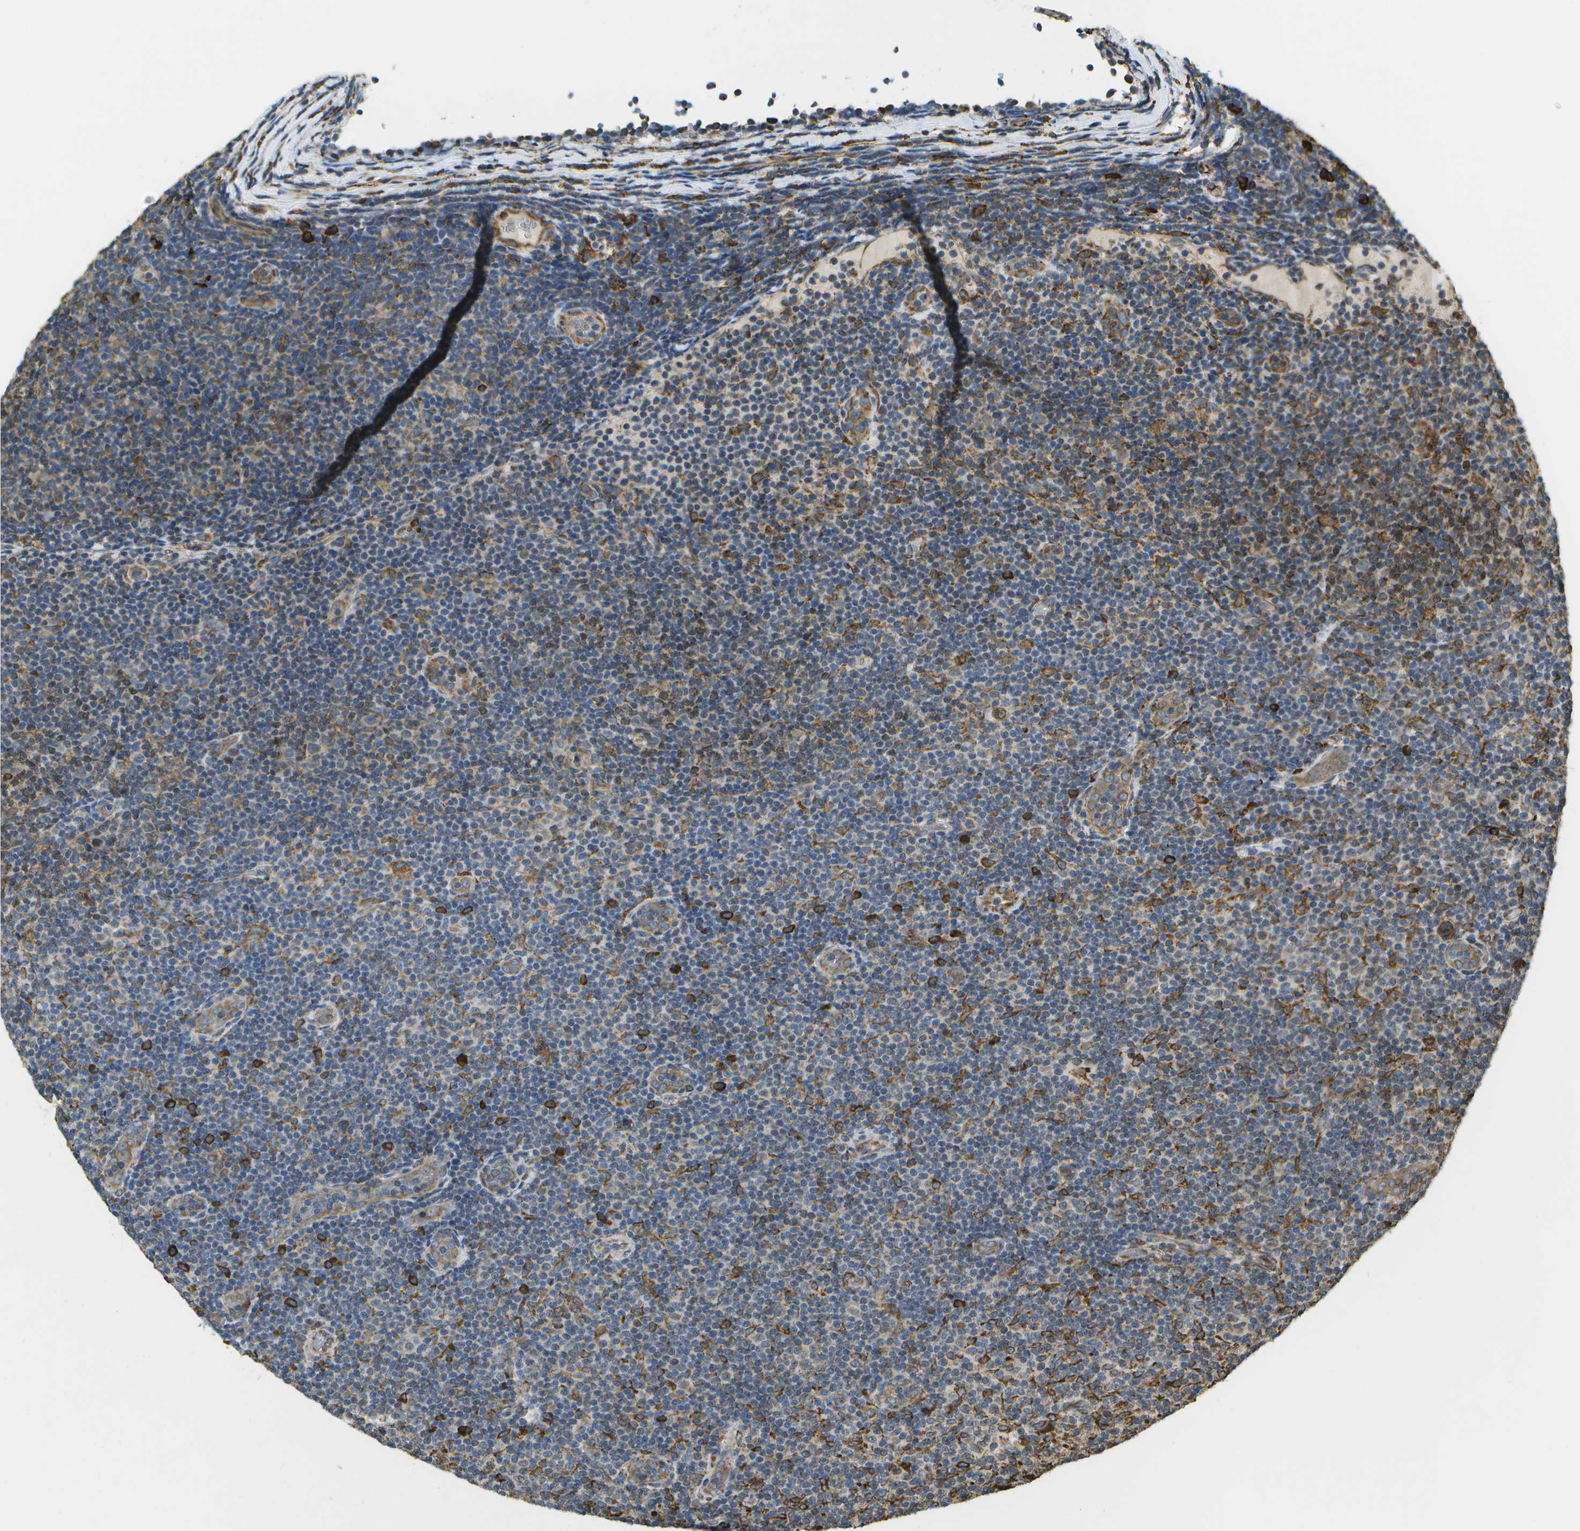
{"staining": {"intensity": "weak", "quantity": "<25%", "location": "cytoplasmic/membranous"}, "tissue": "lymphoma", "cell_type": "Tumor cells", "image_type": "cancer", "snomed": [{"axis": "morphology", "description": "Malignant lymphoma, non-Hodgkin's type, Low grade"}, {"axis": "topography", "description": "Lymph node"}], "caption": "The histopathology image displays no staining of tumor cells in low-grade malignant lymphoma, non-Hodgkin's type.", "gene": "PDIA4", "patient": {"sex": "male", "age": 83}}